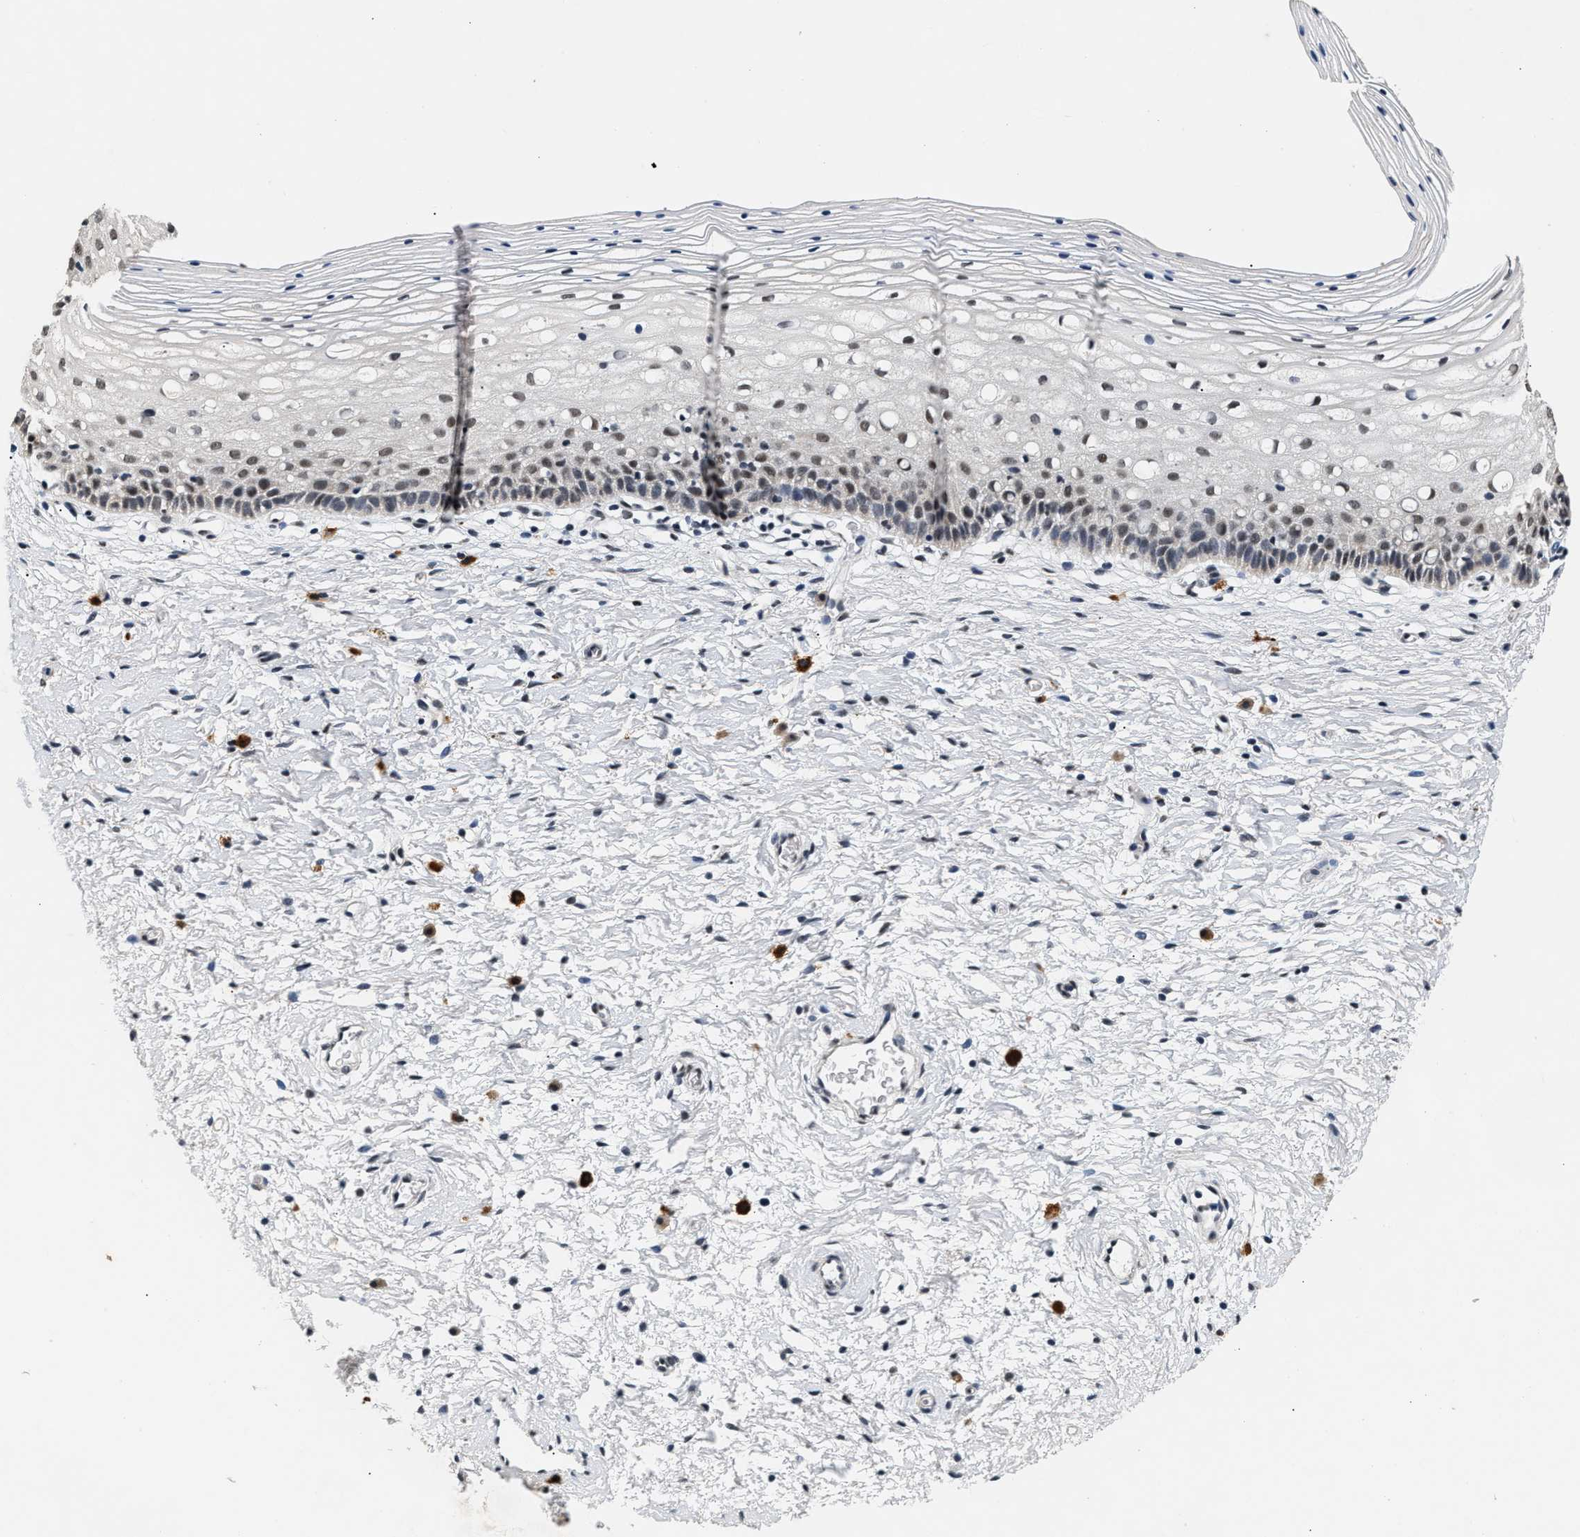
{"staining": {"intensity": "negative", "quantity": "none", "location": "none"}, "tissue": "cervix", "cell_type": "Glandular cells", "image_type": "normal", "snomed": [{"axis": "morphology", "description": "Normal tissue, NOS"}, {"axis": "topography", "description": "Cervix"}], "caption": "This image is of benign cervix stained with IHC to label a protein in brown with the nuclei are counter-stained blue. There is no staining in glandular cells.", "gene": "THOC1", "patient": {"sex": "female", "age": 72}}